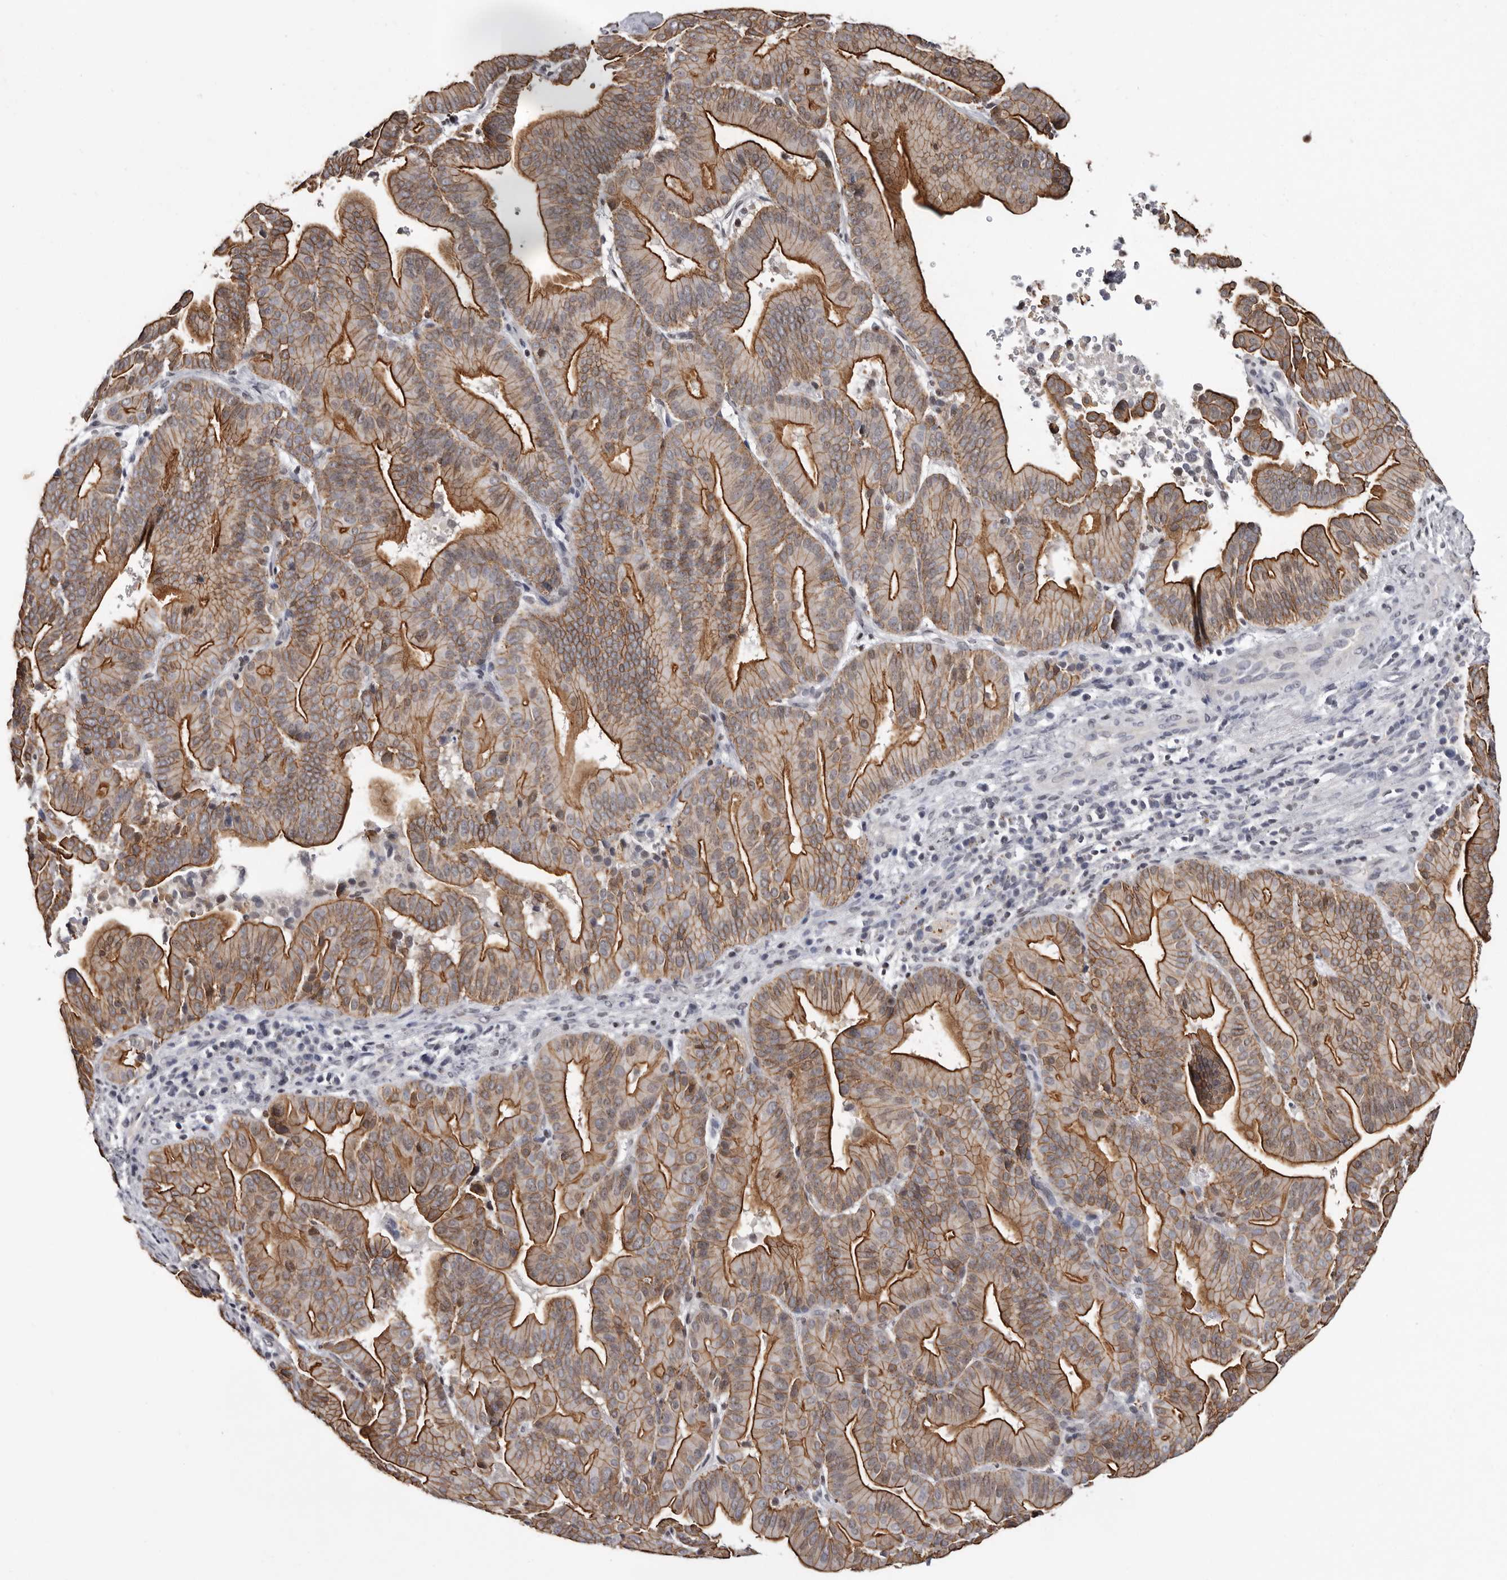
{"staining": {"intensity": "strong", "quantity": ">75%", "location": "cytoplasmic/membranous"}, "tissue": "liver cancer", "cell_type": "Tumor cells", "image_type": "cancer", "snomed": [{"axis": "morphology", "description": "Cholangiocarcinoma"}, {"axis": "topography", "description": "Liver"}], "caption": "Strong cytoplasmic/membranous expression is present in approximately >75% of tumor cells in liver cancer.", "gene": "LAD1", "patient": {"sex": "female", "age": 75}}